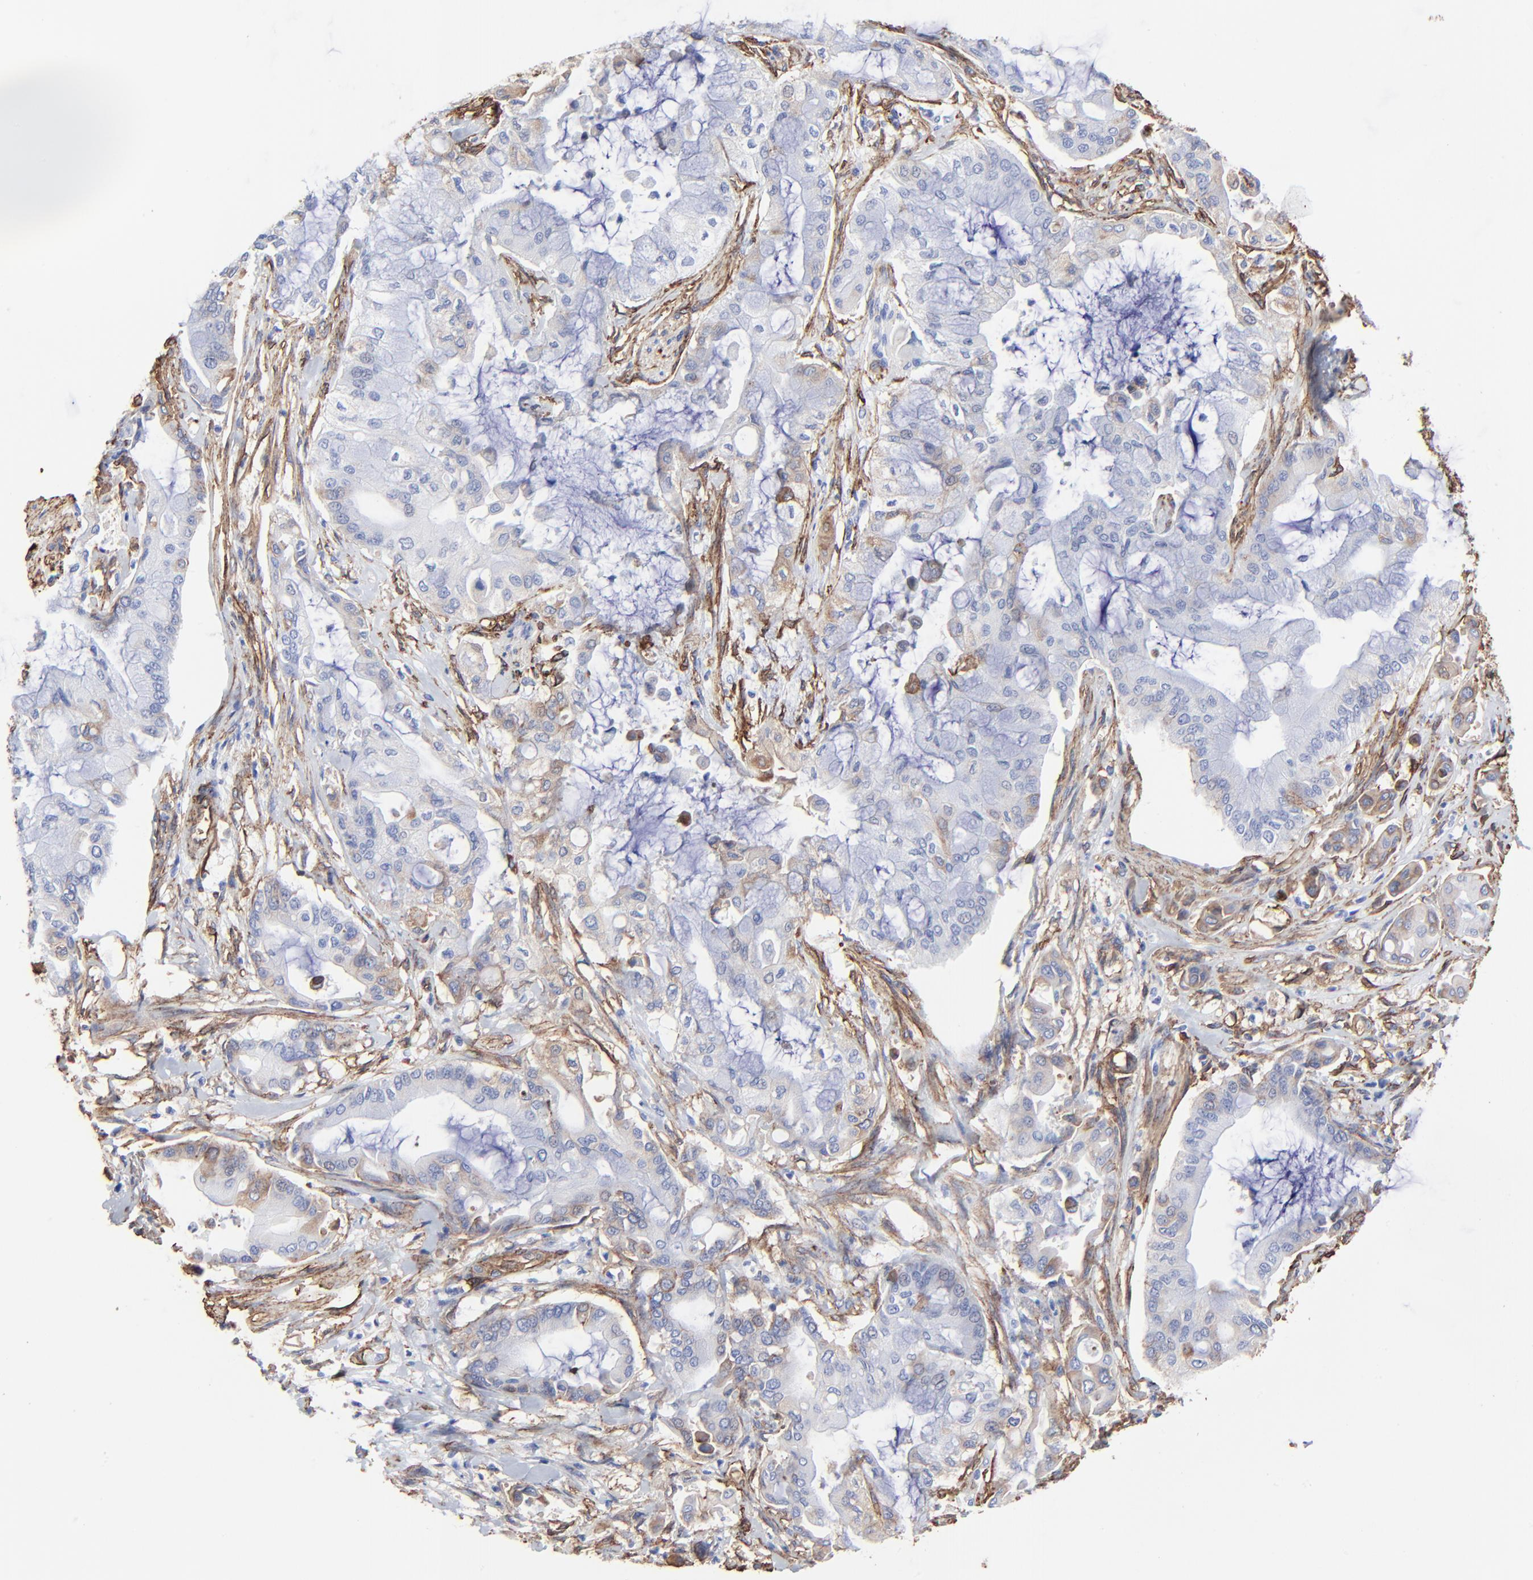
{"staining": {"intensity": "weak", "quantity": "25%-75%", "location": "cytoplasmic/membranous"}, "tissue": "pancreatic cancer", "cell_type": "Tumor cells", "image_type": "cancer", "snomed": [{"axis": "morphology", "description": "Adenocarcinoma, NOS"}, {"axis": "morphology", "description": "Adenocarcinoma, metastatic, NOS"}, {"axis": "topography", "description": "Lymph node"}, {"axis": "topography", "description": "Pancreas"}, {"axis": "topography", "description": "Duodenum"}], "caption": "This is an image of immunohistochemistry (IHC) staining of pancreatic cancer (metastatic adenocarcinoma), which shows weak positivity in the cytoplasmic/membranous of tumor cells.", "gene": "CAV1", "patient": {"sex": "female", "age": 64}}